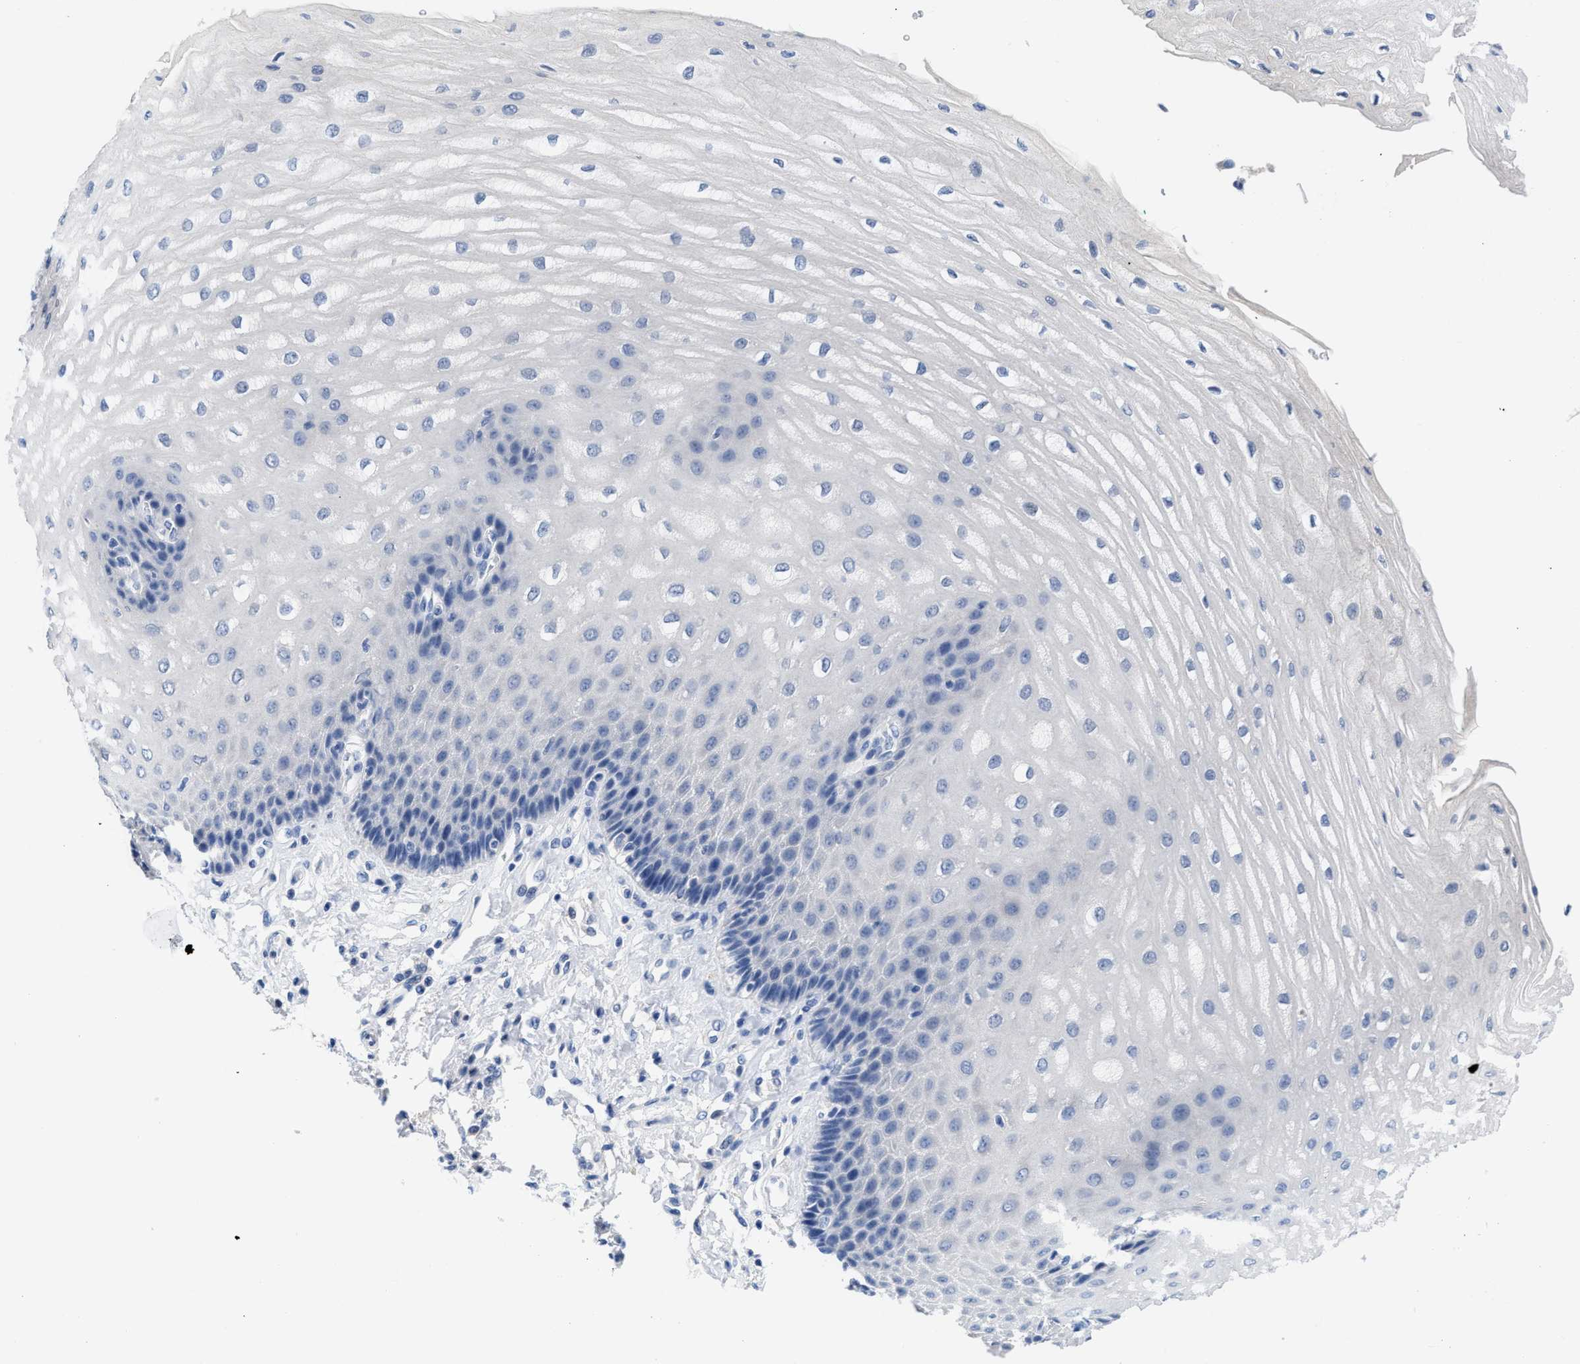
{"staining": {"intensity": "negative", "quantity": "none", "location": "none"}, "tissue": "esophagus", "cell_type": "Squamous epithelial cells", "image_type": "normal", "snomed": [{"axis": "morphology", "description": "Normal tissue, NOS"}, {"axis": "topography", "description": "Esophagus"}], "caption": "Human esophagus stained for a protein using immunohistochemistry (IHC) reveals no expression in squamous epithelial cells.", "gene": "PYY", "patient": {"sex": "male", "age": 54}}